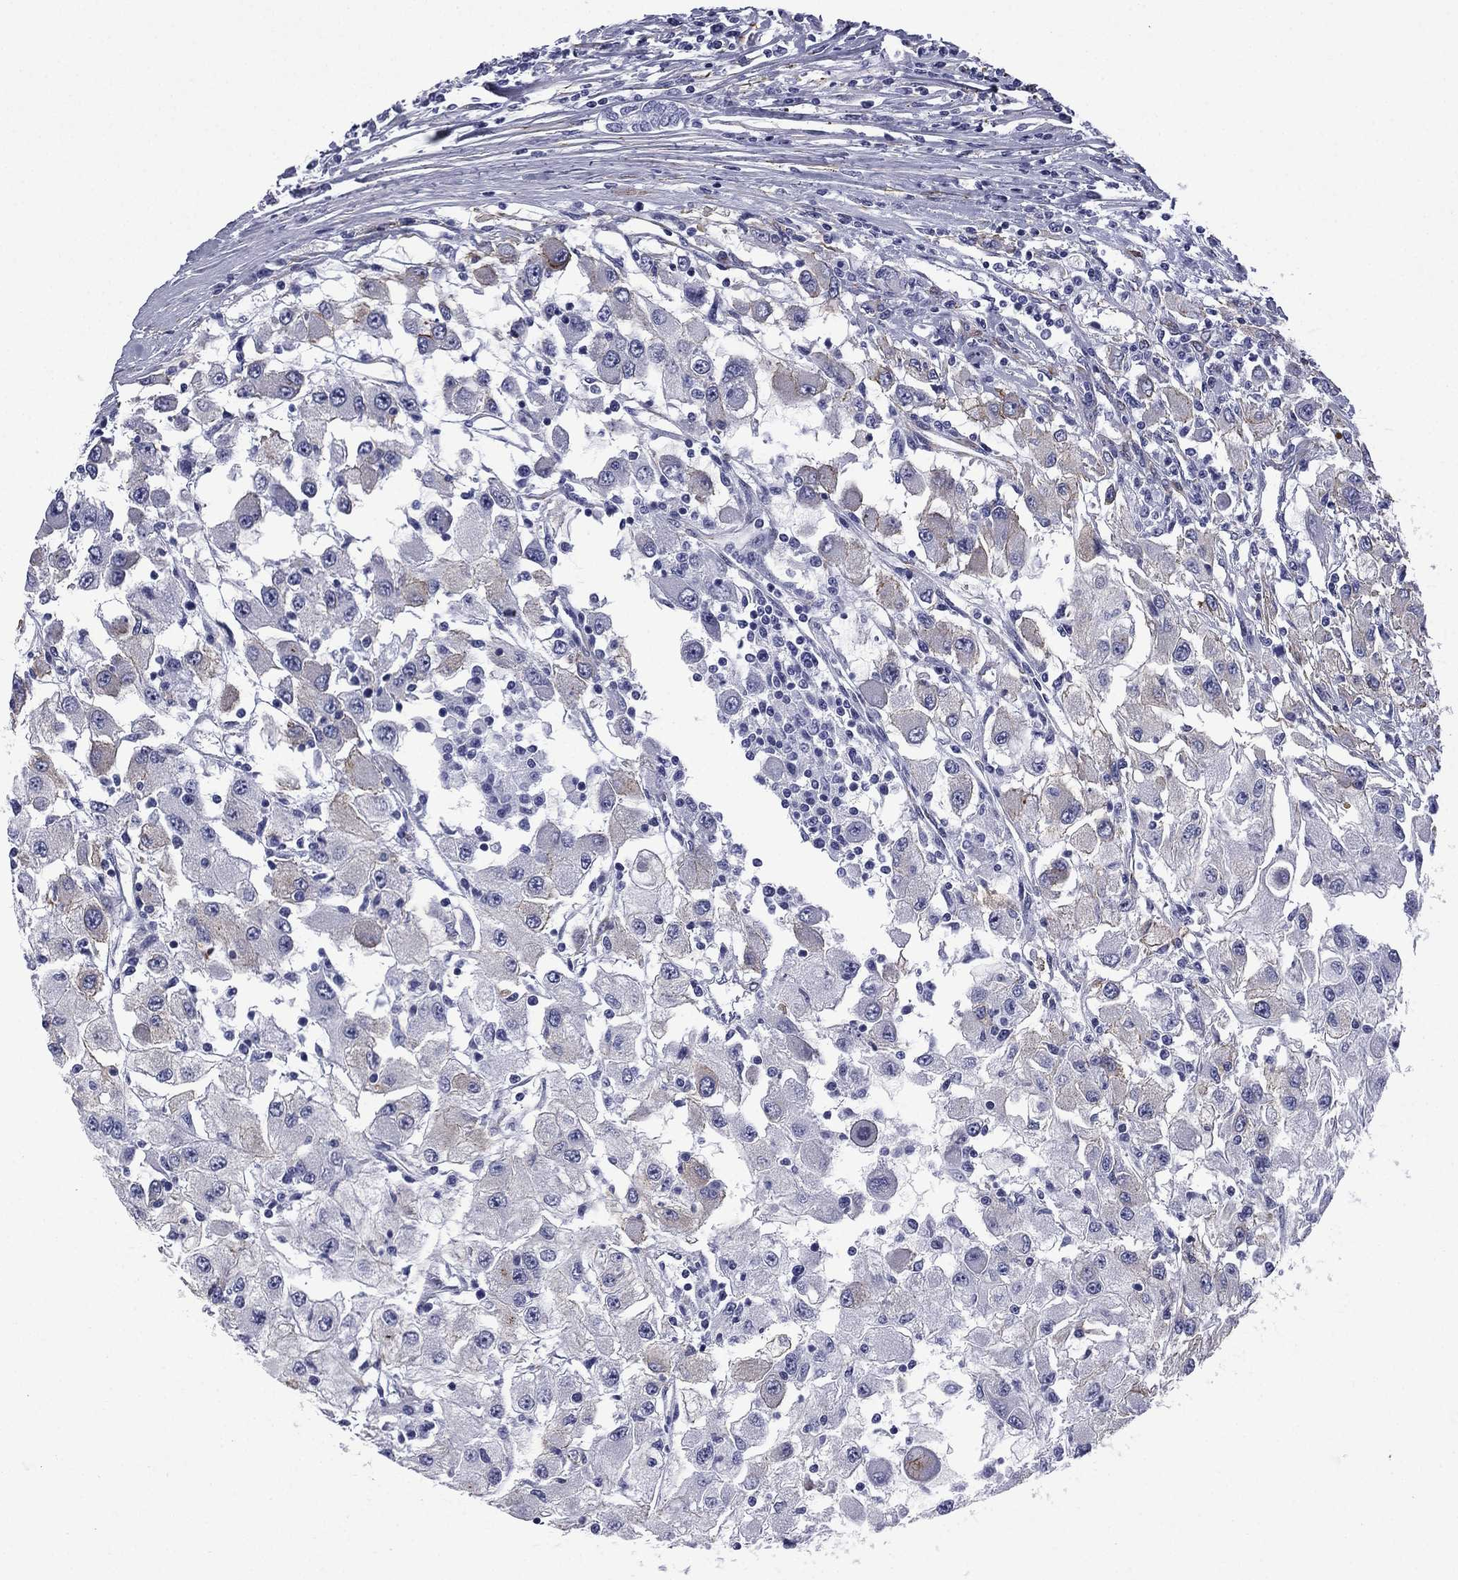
{"staining": {"intensity": "weak", "quantity": "<25%", "location": "cytoplasmic/membranous"}, "tissue": "renal cancer", "cell_type": "Tumor cells", "image_type": "cancer", "snomed": [{"axis": "morphology", "description": "Adenocarcinoma, NOS"}, {"axis": "topography", "description": "Kidney"}], "caption": "The photomicrograph reveals no significant positivity in tumor cells of renal cancer (adenocarcinoma). (Immunohistochemistry, brightfield microscopy, high magnification).", "gene": "CAVIN3", "patient": {"sex": "female", "age": 67}}